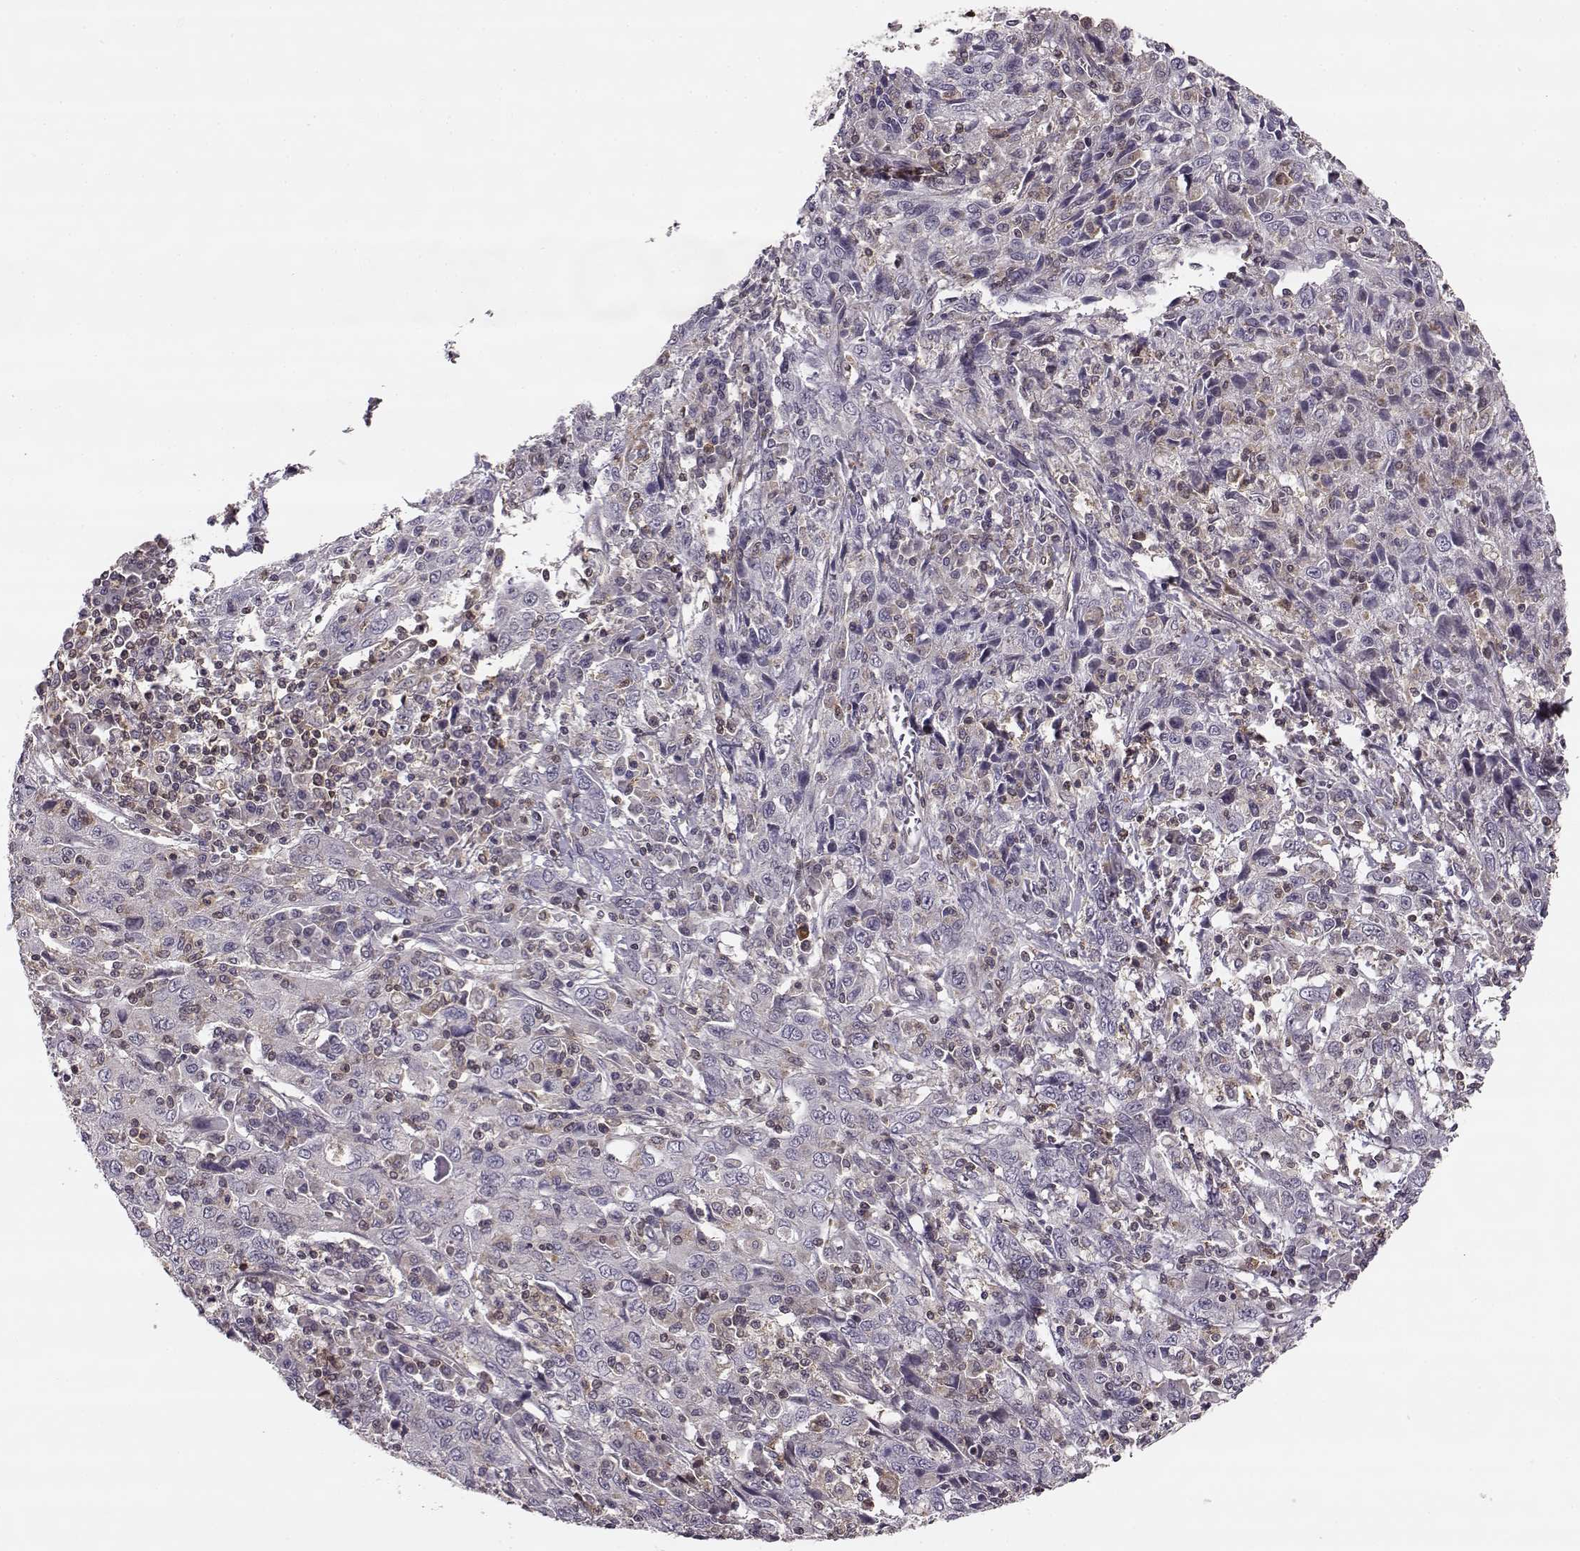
{"staining": {"intensity": "negative", "quantity": "none", "location": "none"}, "tissue": "cervical cancer", "cell_type": "Tumor cells", "image_type": "cancer", "snomed": [{"axis": "morphology", "description": "Squamous cell carcinoma, NOS"}, {"axis": "topography", "description": "Cervix"}], "caption": "A high-resolution micrograph shows immunohistochemistry staining of squamous cell carcinoma (cervical), which reveals no significant expression in tumor cells.", "gene": "MFSD1", "patient": {"sex": "female", "age": 46}}